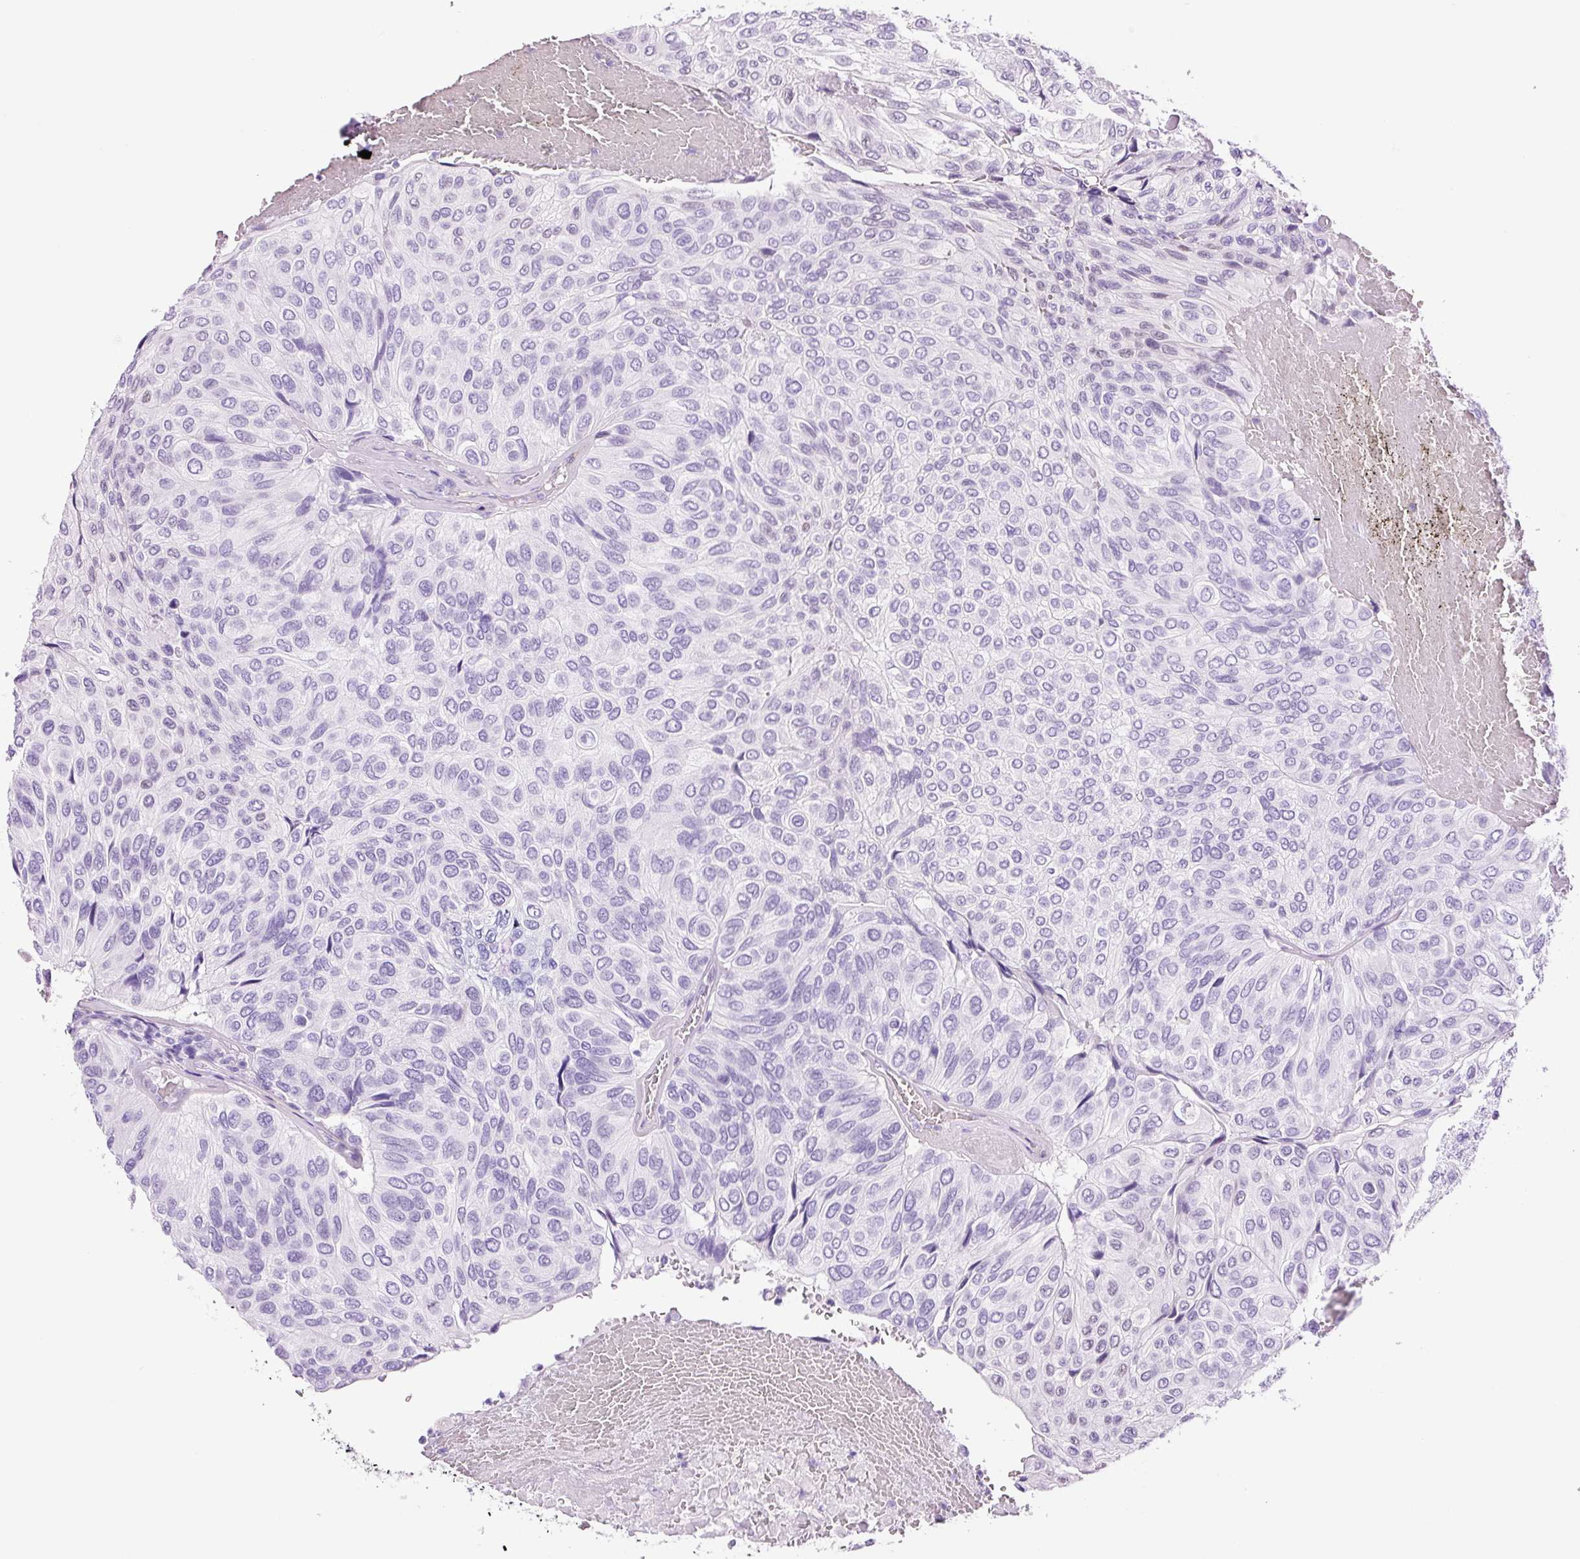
{"staining": {"intensity": "negative", "quantity": "none", "location": "none"}, "tissue": "urothelial cancer", "cell_type": "Tumor cells", "image_type": "cancer", "snomed": [{"axis": "morphology", "description": "Urothelial carcinoma, High grade"}, {"axis": "topography", "description": "Urinary bladder"}], "caption": "The histopathology image demonstrates no significant positivity in tumor cells of high-grade urothelial carcinoma.", "gene": "ADSS1", "patient": {"sex": "male", "age": 66}}